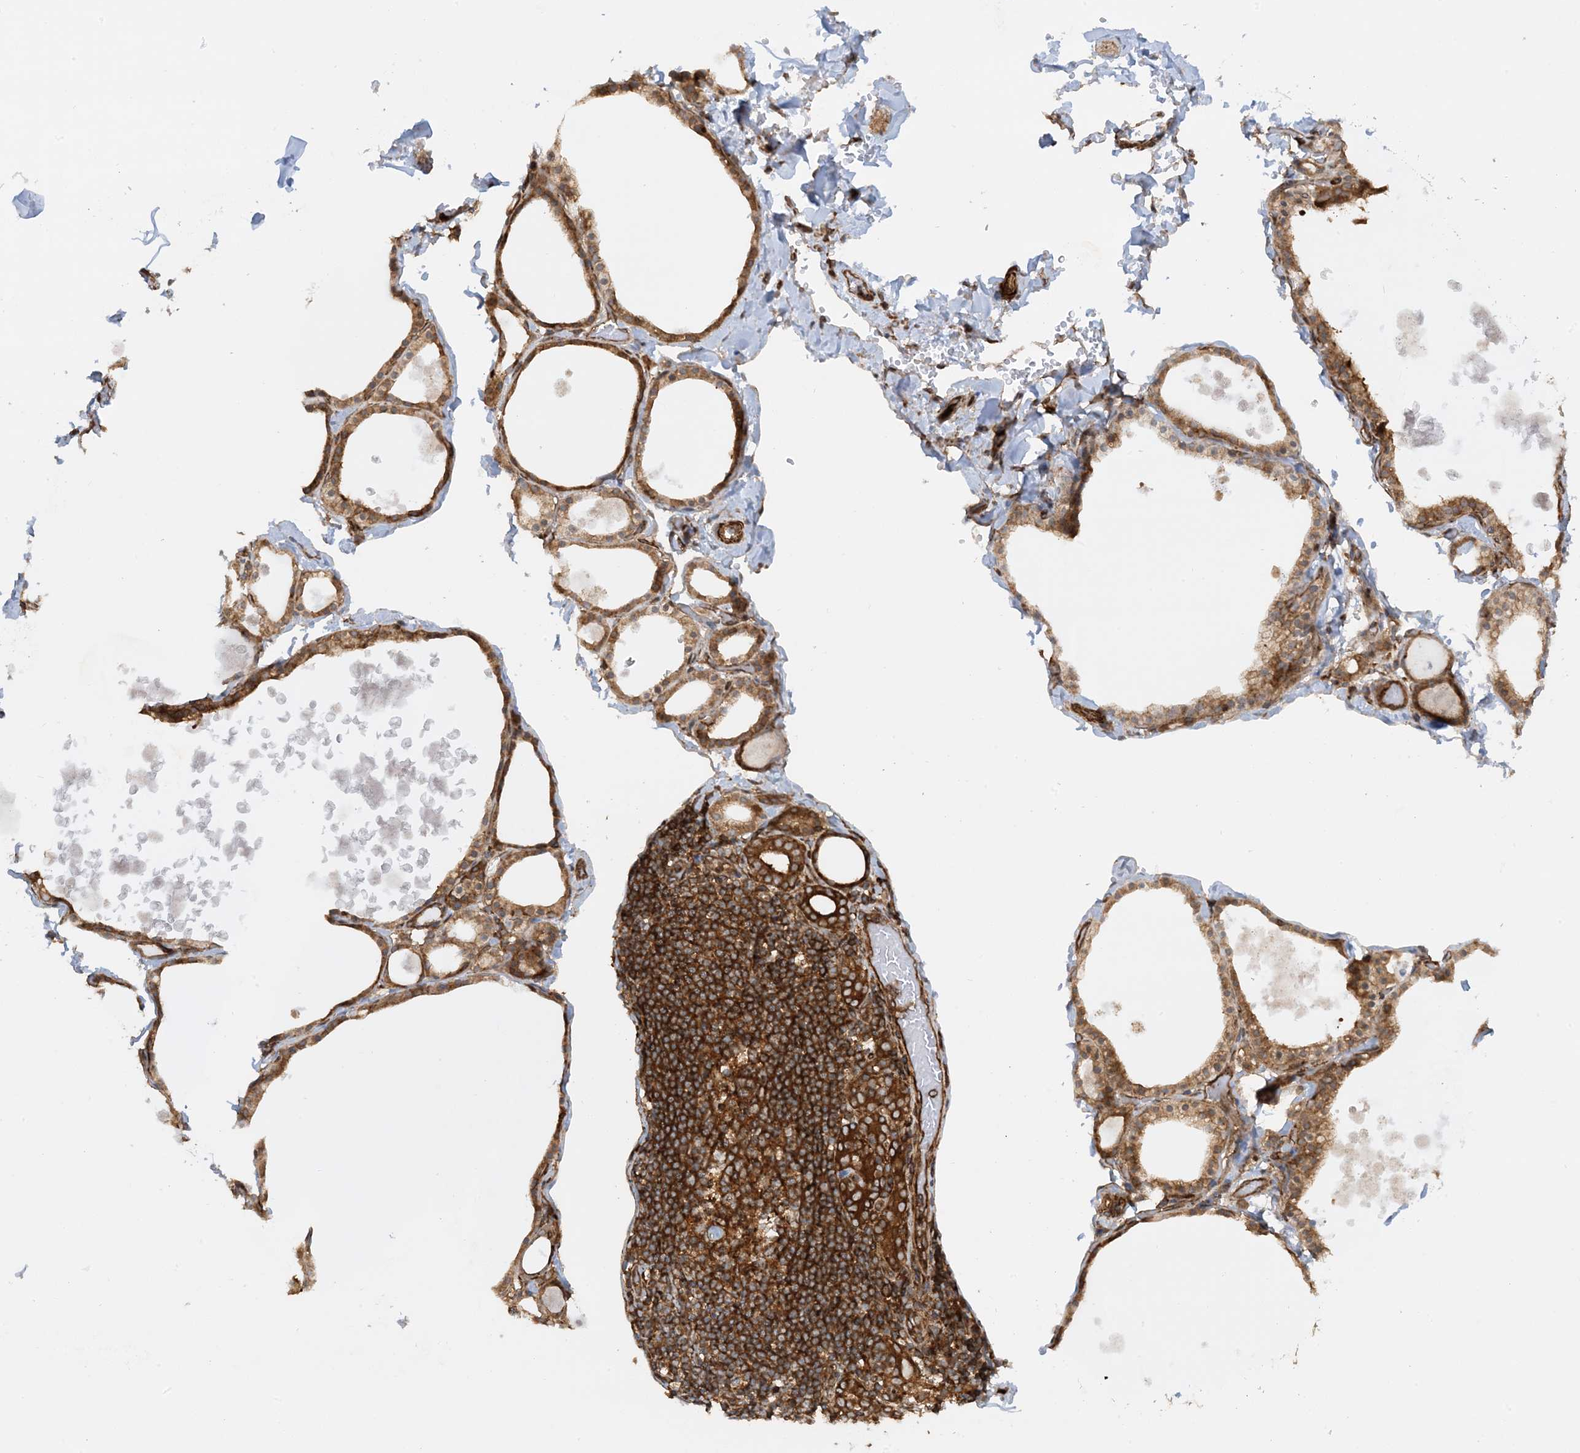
{"staining": {"intensity": "strong", "quantity": ">75%", "location": "cytoplasmic/membranous"}, "tissue": "thyroid gland", "cell_type": "Glandular cells", "image_type": "normal", "snomed": [{"axis": "morphology", "description": "Normal tissue, NOS"}, {"axis": "topography", "description": "Thyroid gland"}], "caption": "Thyroid gland stained with DAB (3,3'-diaminobenzidine) IHC displays high levels of strong cytoplasmic/membranous staining in about >75% of glandular cells. (brown staining indicates protein expression, while blue staining denotes nuclei).", "gene": "STAM2", "patient": {"sex": "male", "age": 56}}